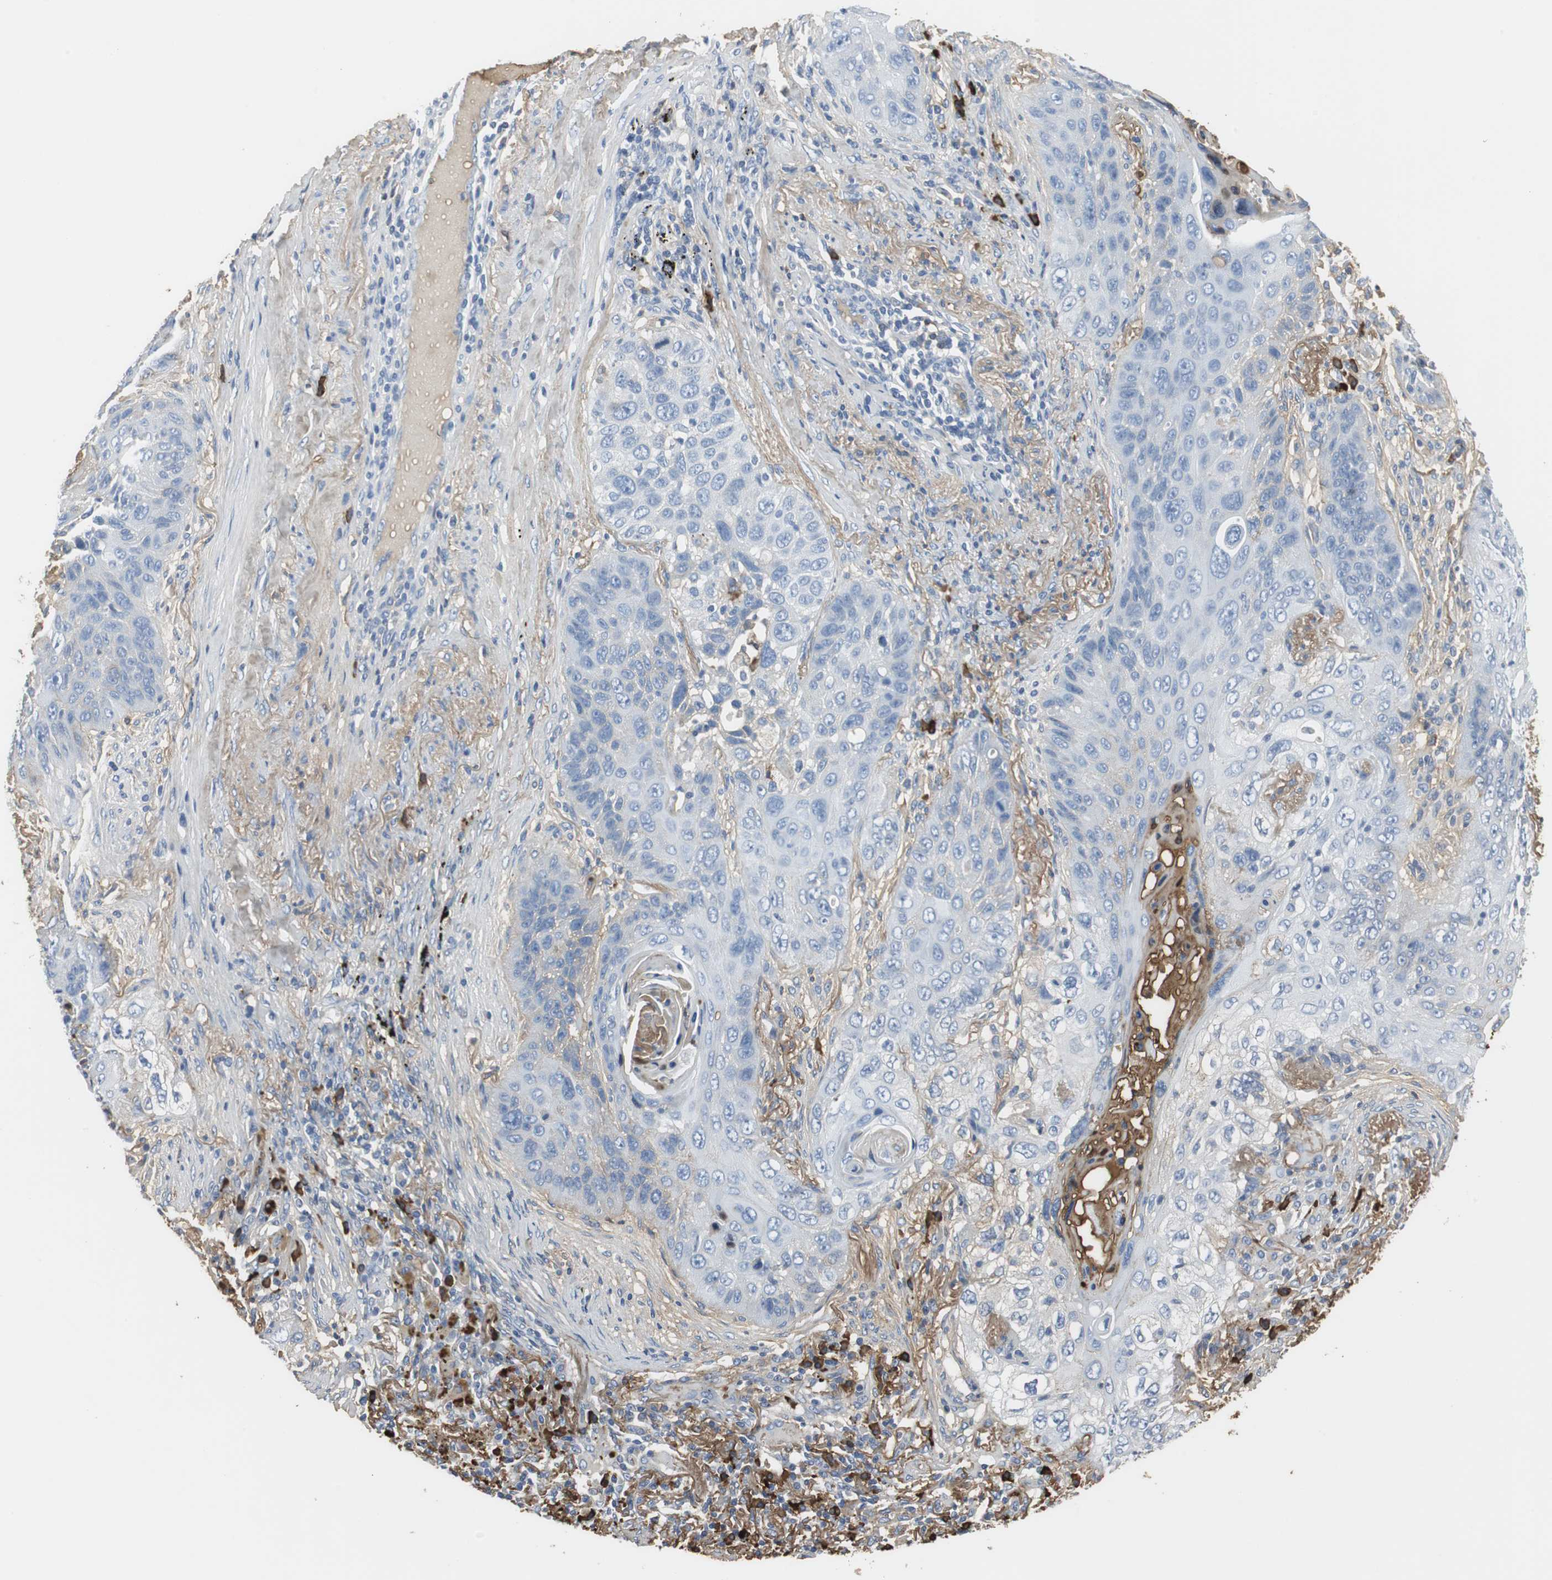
{"staining": {"intensity": "negative", "quantity": "none", "location": "none"}, "tissue": "lung cancer", "cell_type": "Tumor cells", "image_type": "cancer", "snomed": [{"axis": "morphology", "description": "Squamous cell carcinoma, NOS"}, {"axis": "topography", "description": "Lung"}], "caption": "A high-resolution image shows immunohistochemistry (IHC) staining of lung cancer (squamous cell carcinoma), which exhibits no significant expression in tumor cells.", "gene": "IGHA1", "patient": {"sex": "female", "age": 67}}